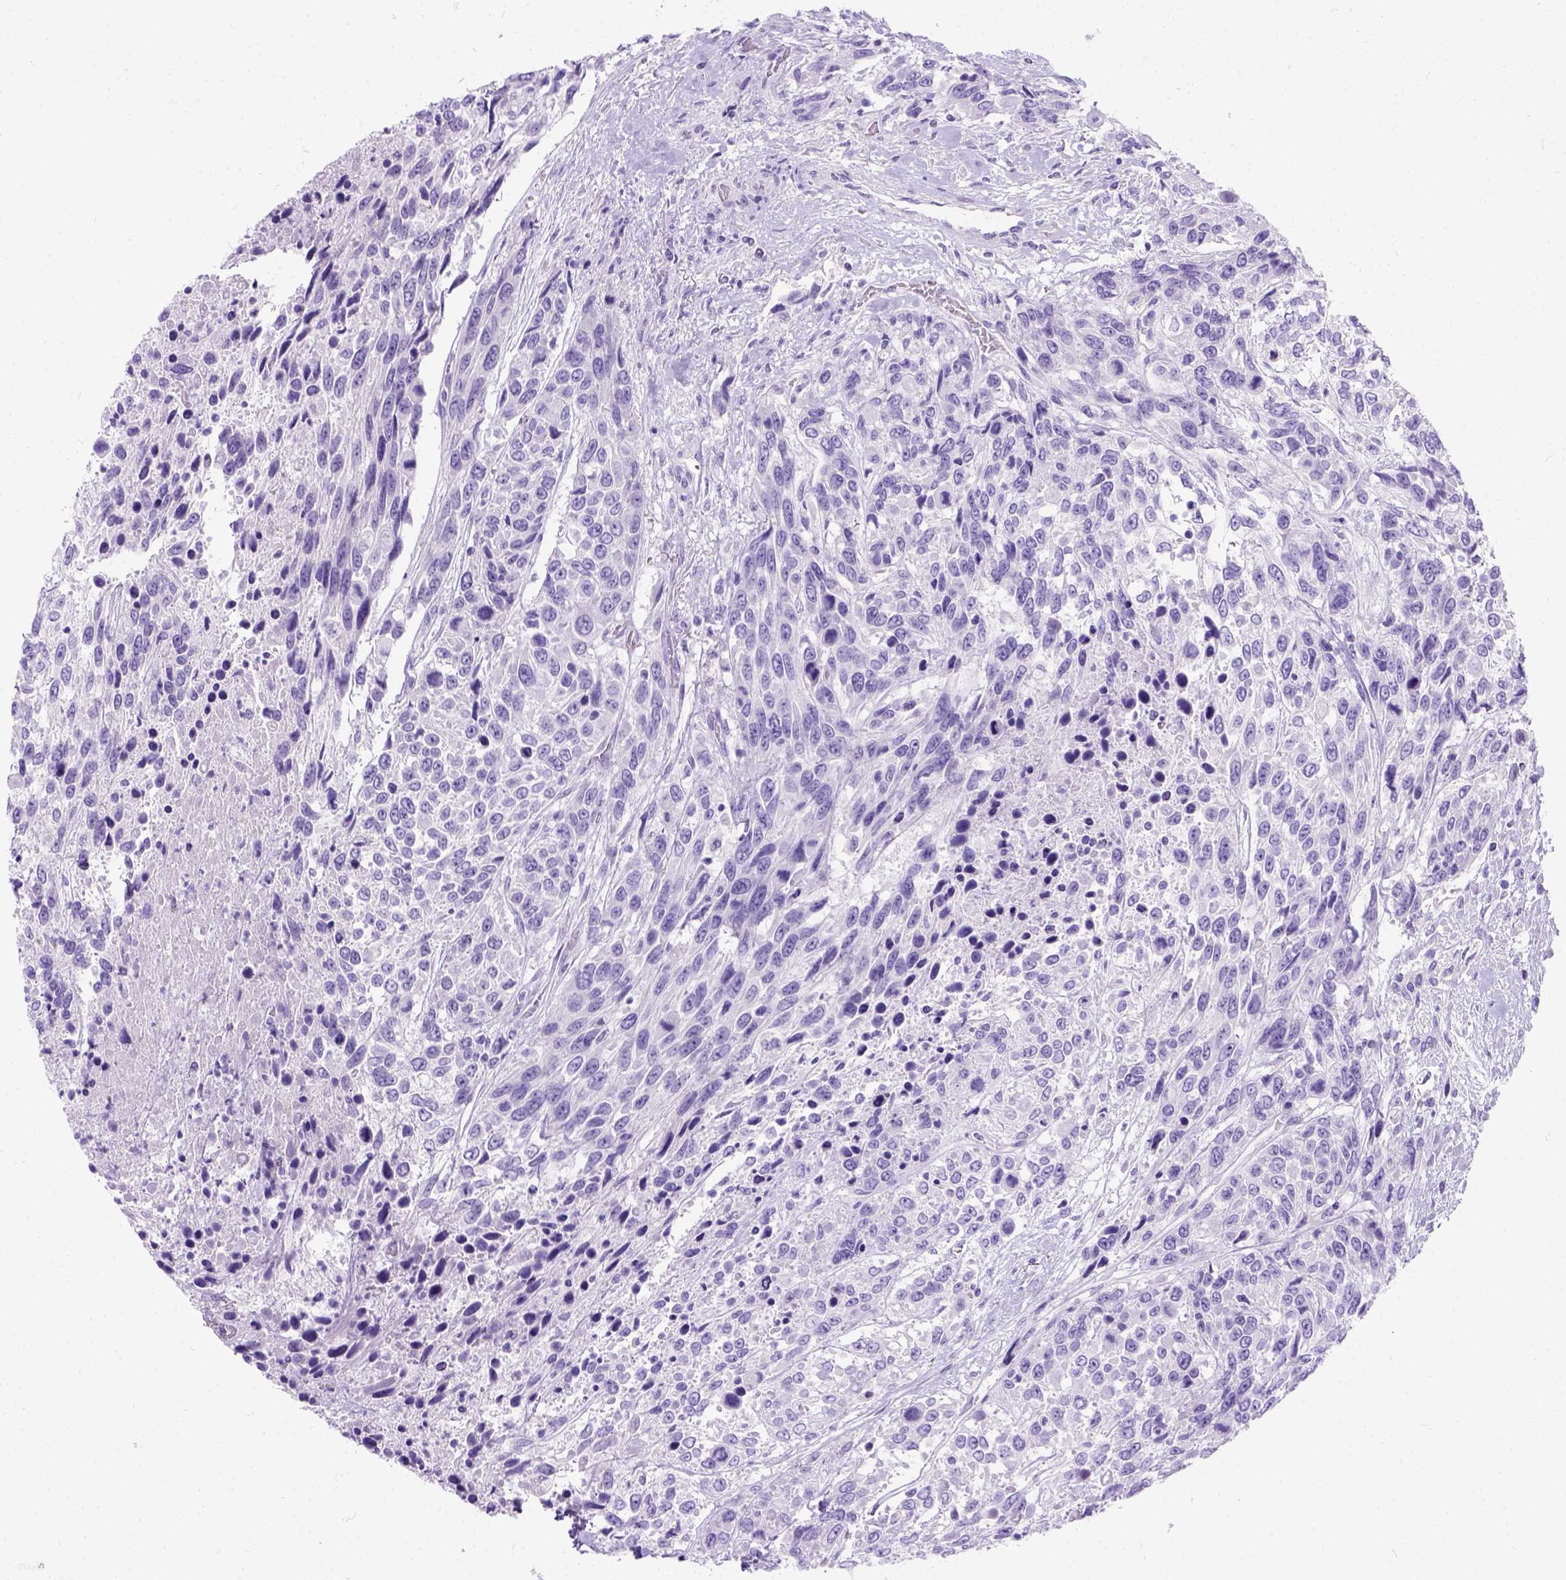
{"staining": {"intensity": "negative", "quantity": "none", "location": "none"}, "tissue": "urothelial cancer", "cell_type": "Tumor cells", "image_type": "cancer", "snomed": [{"axis": "morphology", "description": "Urothelial carcinoma, High grade"}, {"axis": "topography", "description": "Urinary bladder"}], "caption": "A high-resolution micrograph shows immunohistochemistry staining of high-grade urothelial carcinoma, which shows no significant staining in tumor cells.", "gene": "C7orf57", "patient": {"sex": "female", "age": 70}}